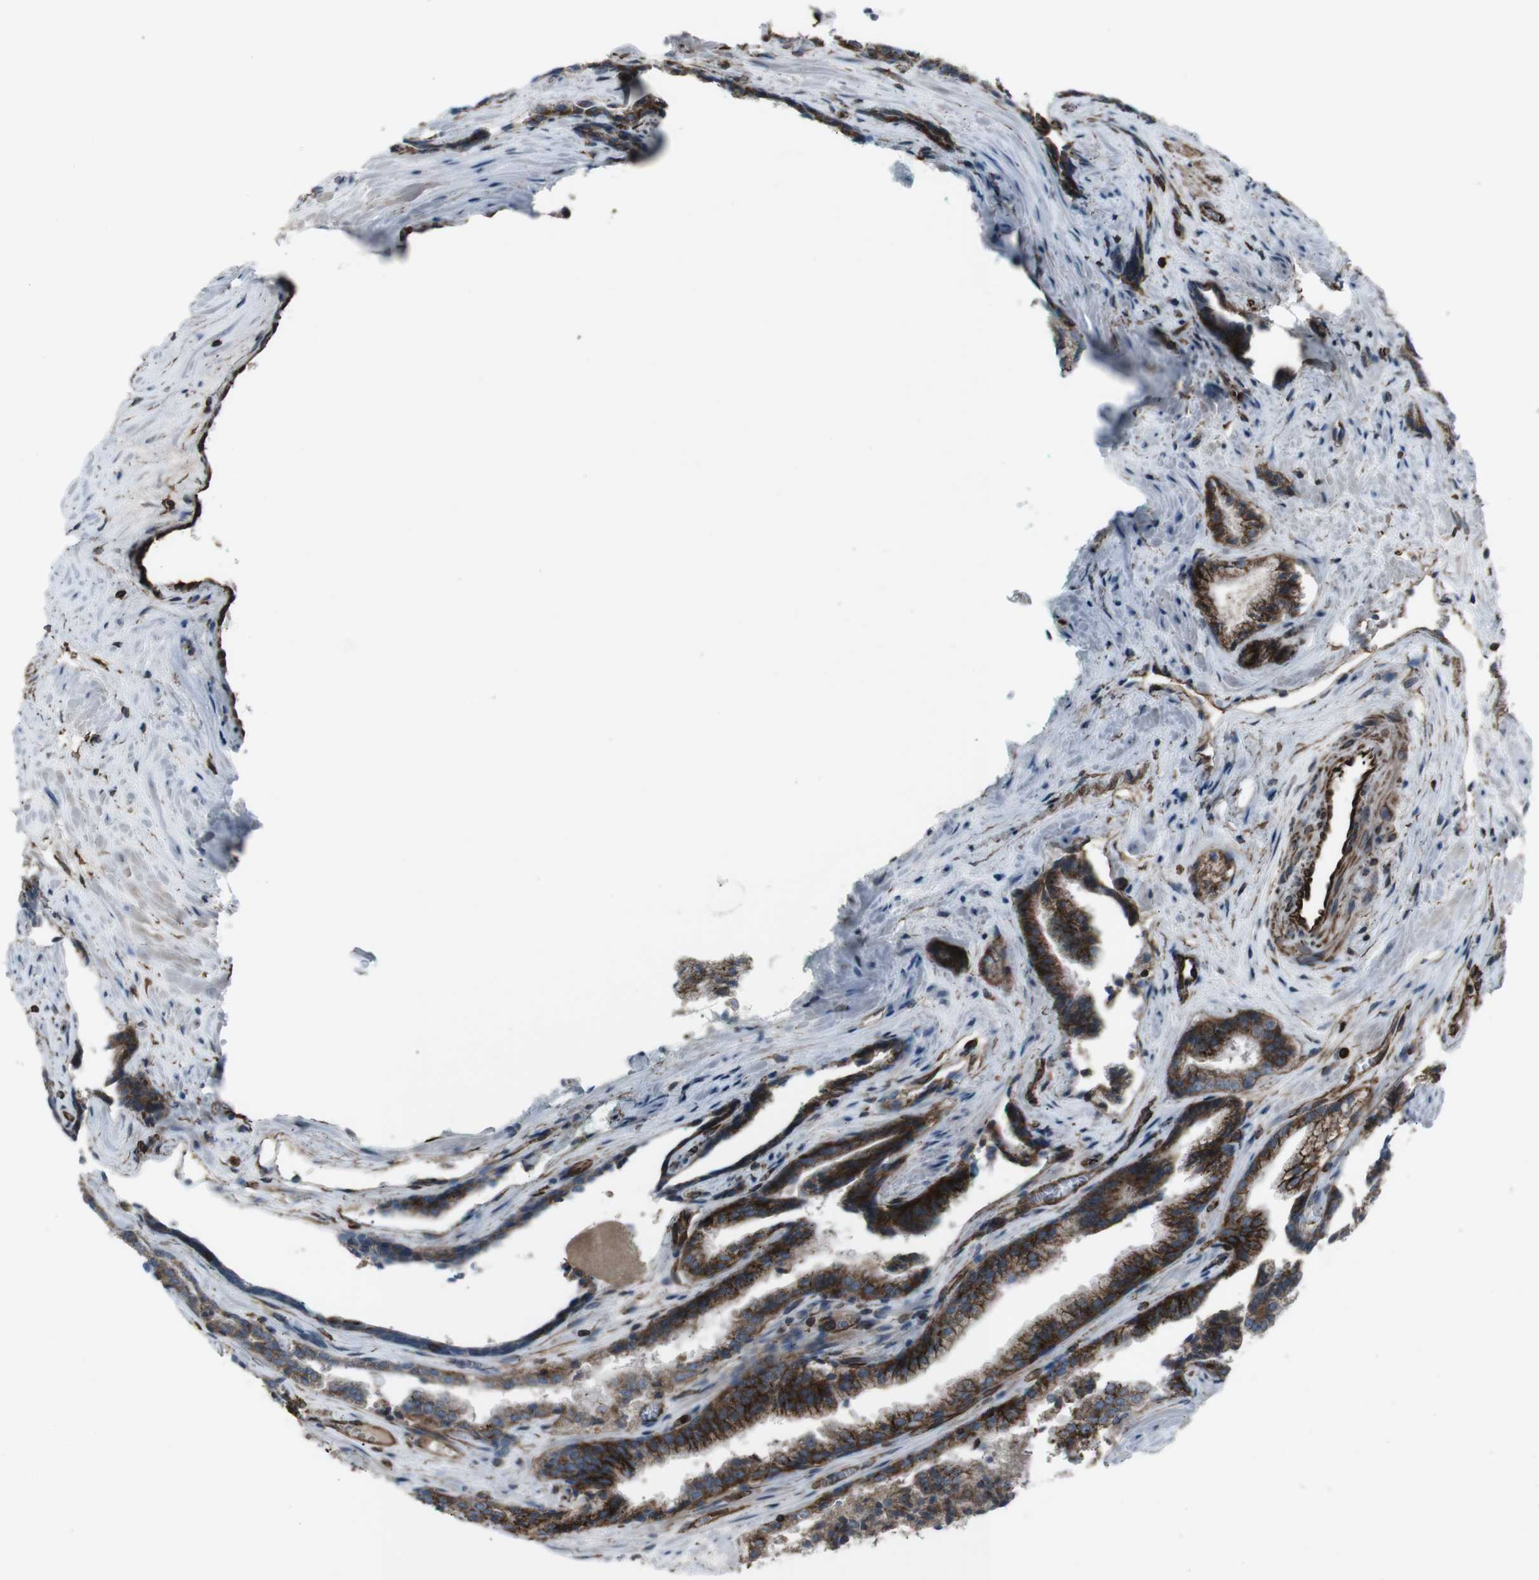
{"staining": {"intensity": "strong", "quantity": ">75%", "location": "cytoplasmic/membranous"}, "tissue": "prostate cancer", "cell_type": "Tumor cells", "image_type": "cancer", "snomed": [{"axis": "morphology", "description": "Adenocarcinoma, Low grade"}, {"axis": "topography", "description": "Prostate"}], "caption": "Approximately >75% of tumor cells in prostate low-grade adenocarcinoma display strong cytoplasmic/membranous protein expression as visualized by brown immunohistochemical staining.", "gene": "TMEM141", "patient": {"sex": "male", "age": 60}}